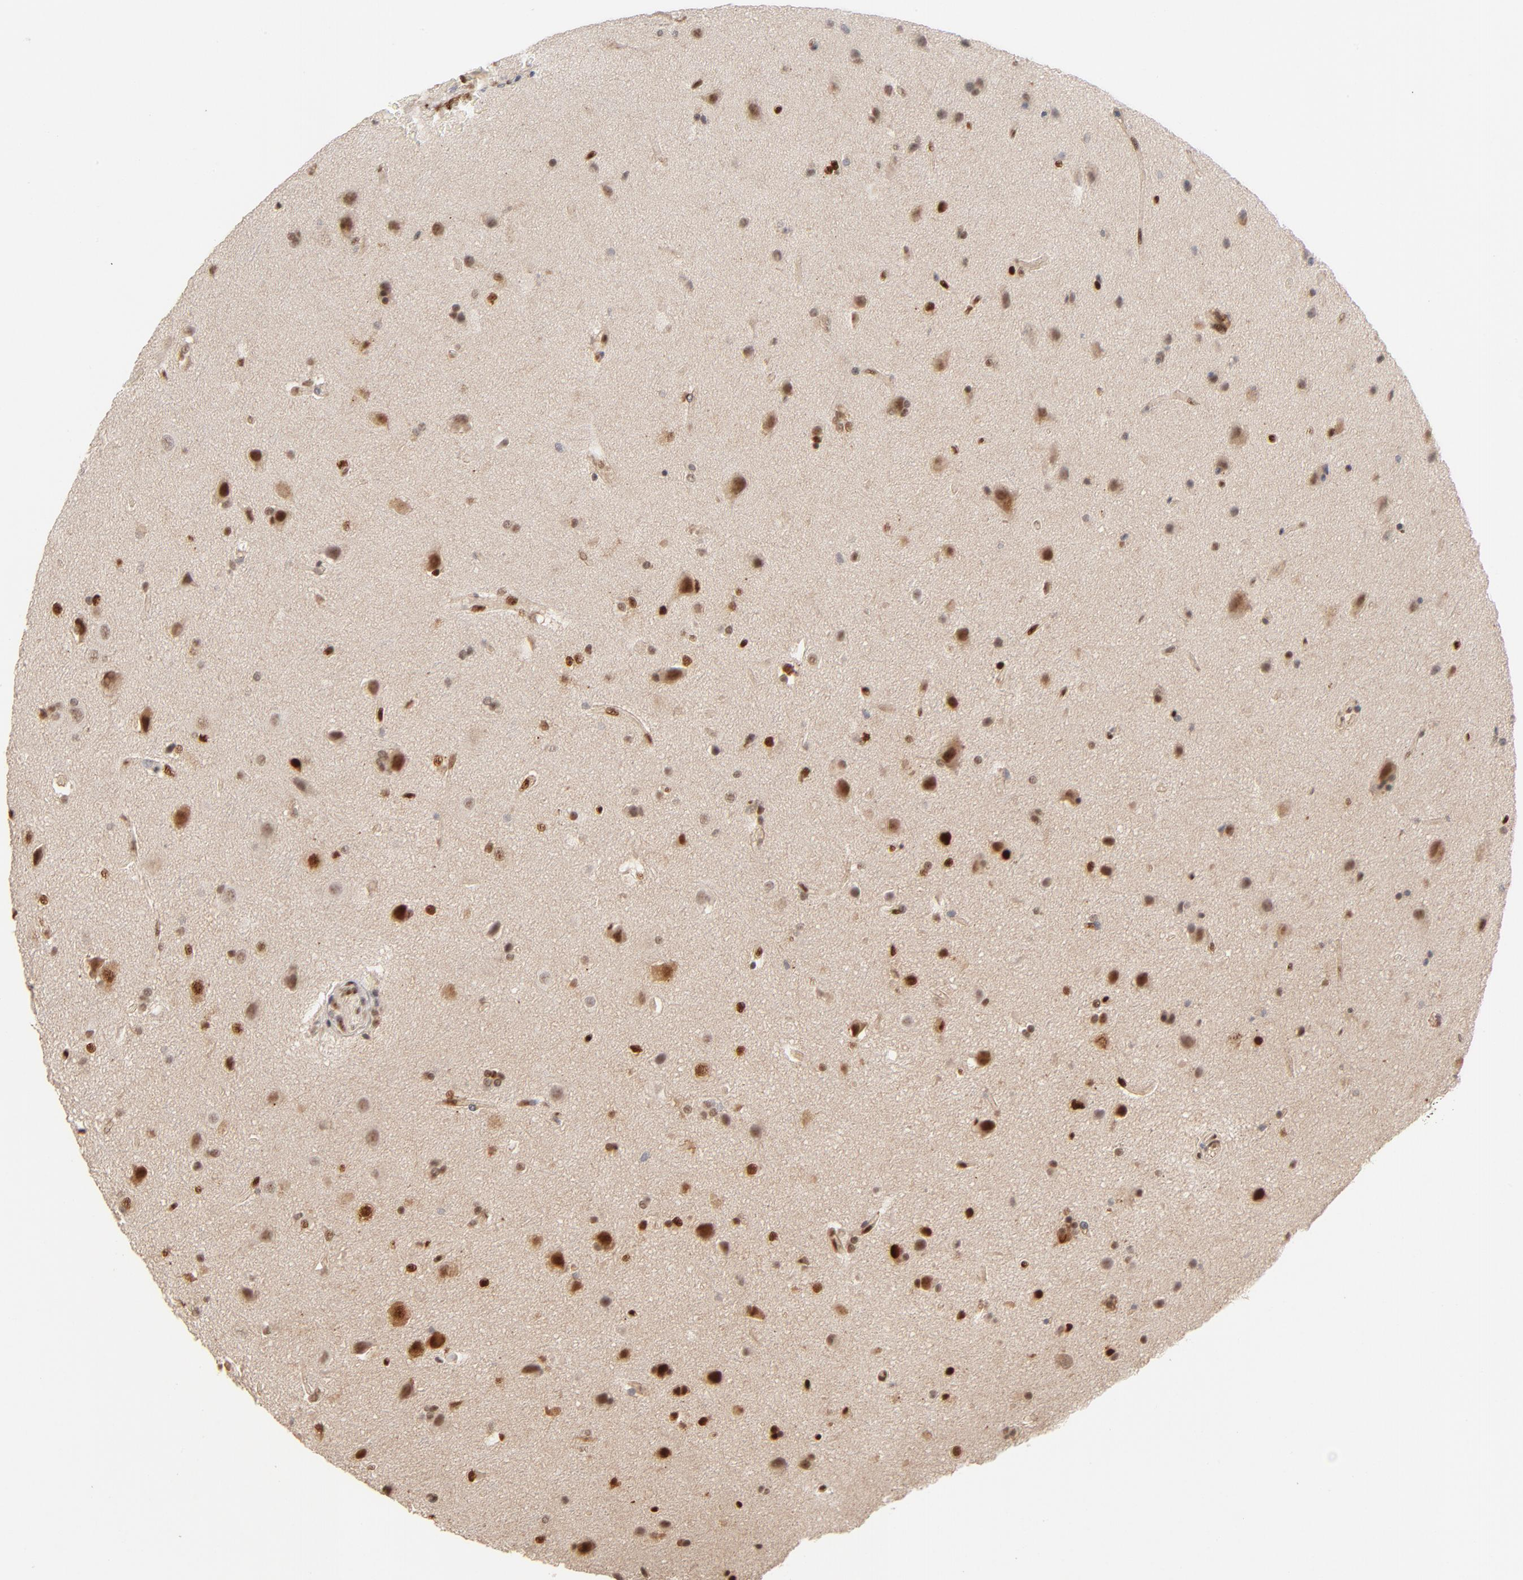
{"staining": {"intensity": "strong", "quantity": ">75%", "location": "nuclear"}, "tissue": "glioma", "cell_type": "Tumor cells", "image_type": "cancer", "snomed": [{"axis": "morphology", "description": "Glioma, malignant, Low grade"}, {"axis": "topography", "description": "Cerebral cortex"}], "caption": "Strong nuclear expression is appreciated in about >75% of tumor cells in glioma.", "gene": "NFIB", "patient": {"sex": "female", "age": 47}}